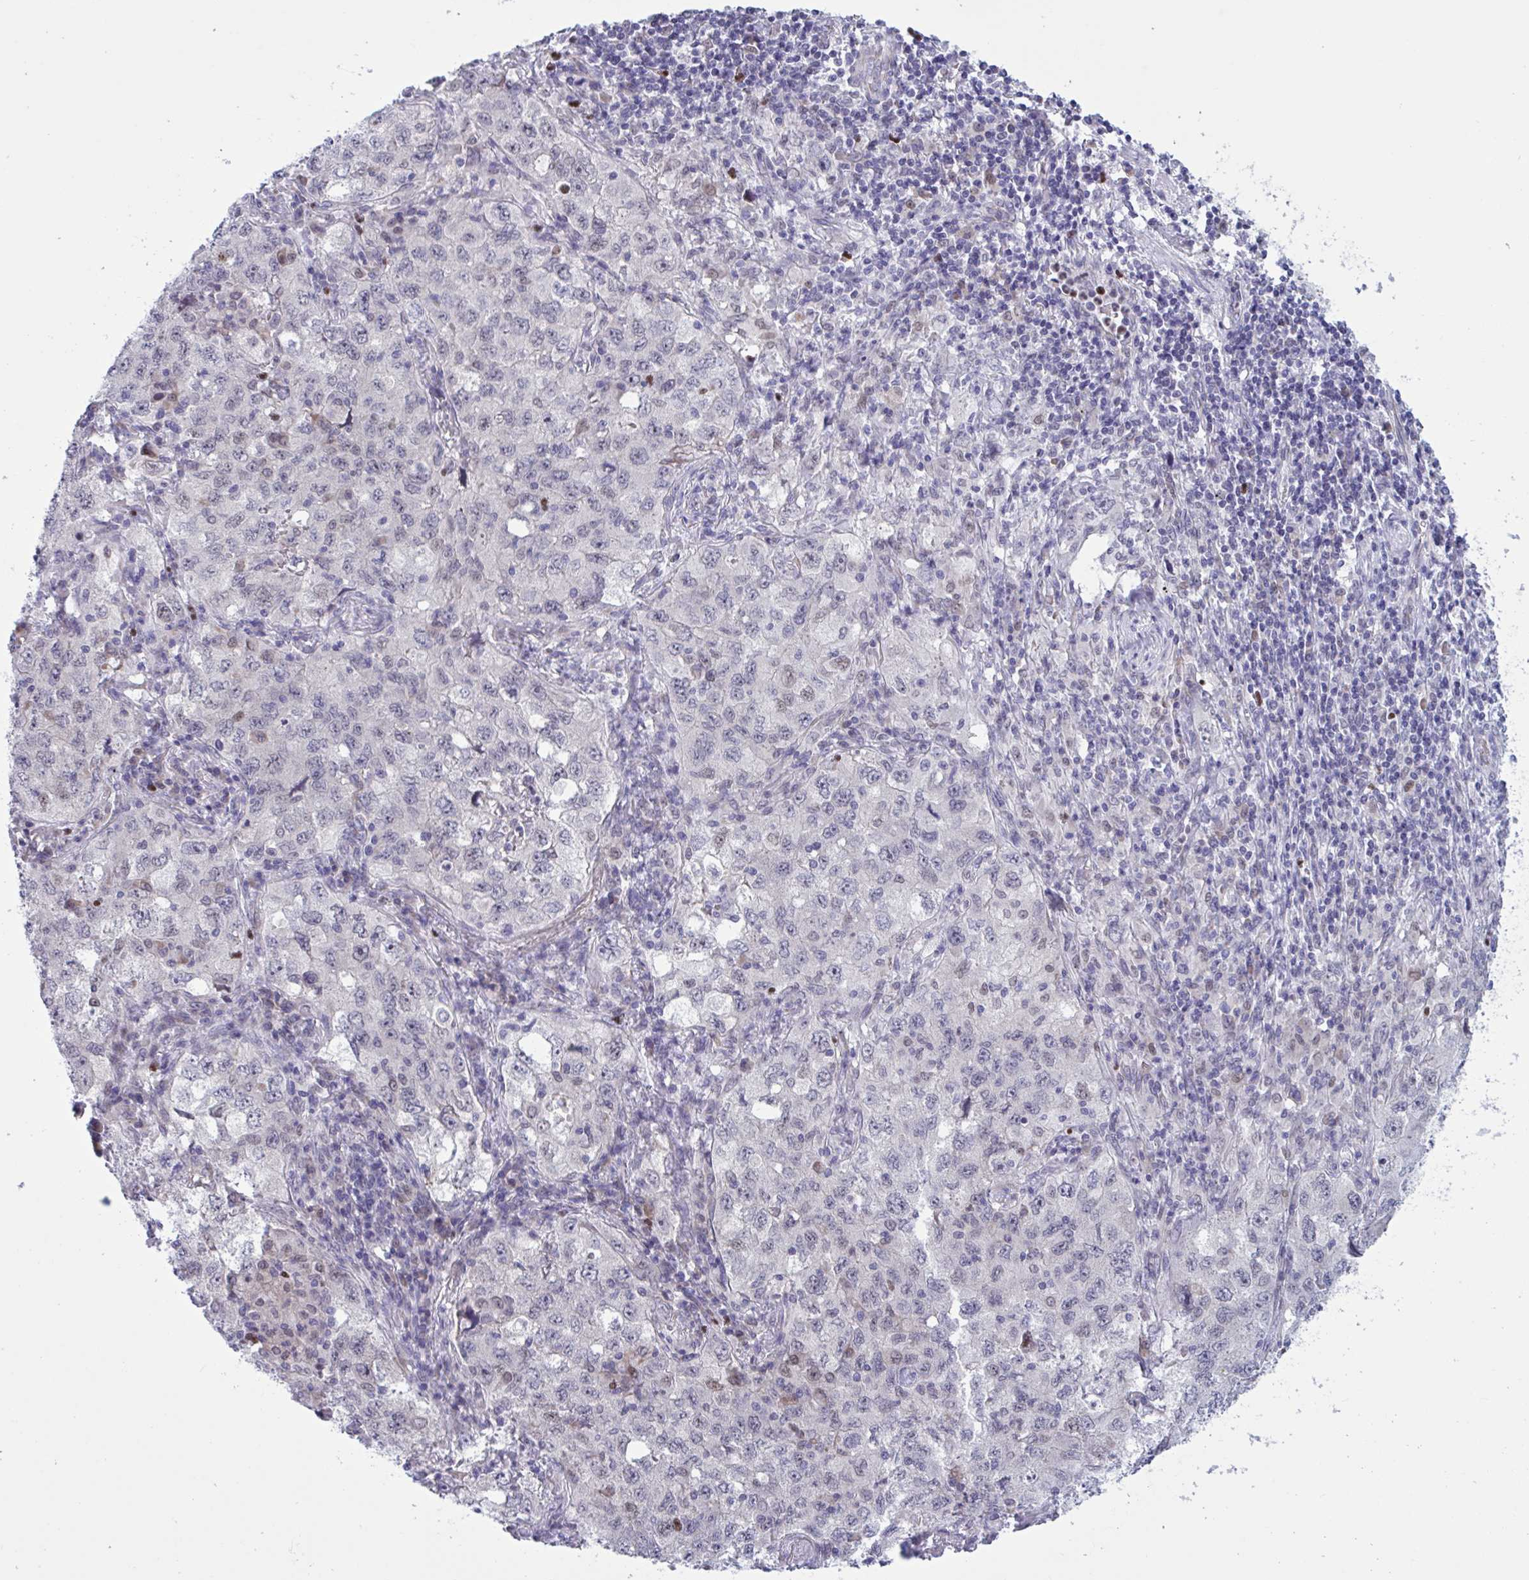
{"staining": {"intensity": "negative", "quantity": "none", "location": "none"}, "tissue": "lung cancer", "cell_type": "Tumor cells", "image_type": "cancer", "snomed": [{"axis": "morphology", "description": "Adenocarcinoma, NOS"}, {"axis": "topography", "description": "Lung"}], "caption": "Lung cancer (adenocarcinoma) was stained to show a protein in brown. There is no significant expression in tumor cells.", "gene": "PRMT6", "patient": {"sex": "female", "age": 57}}